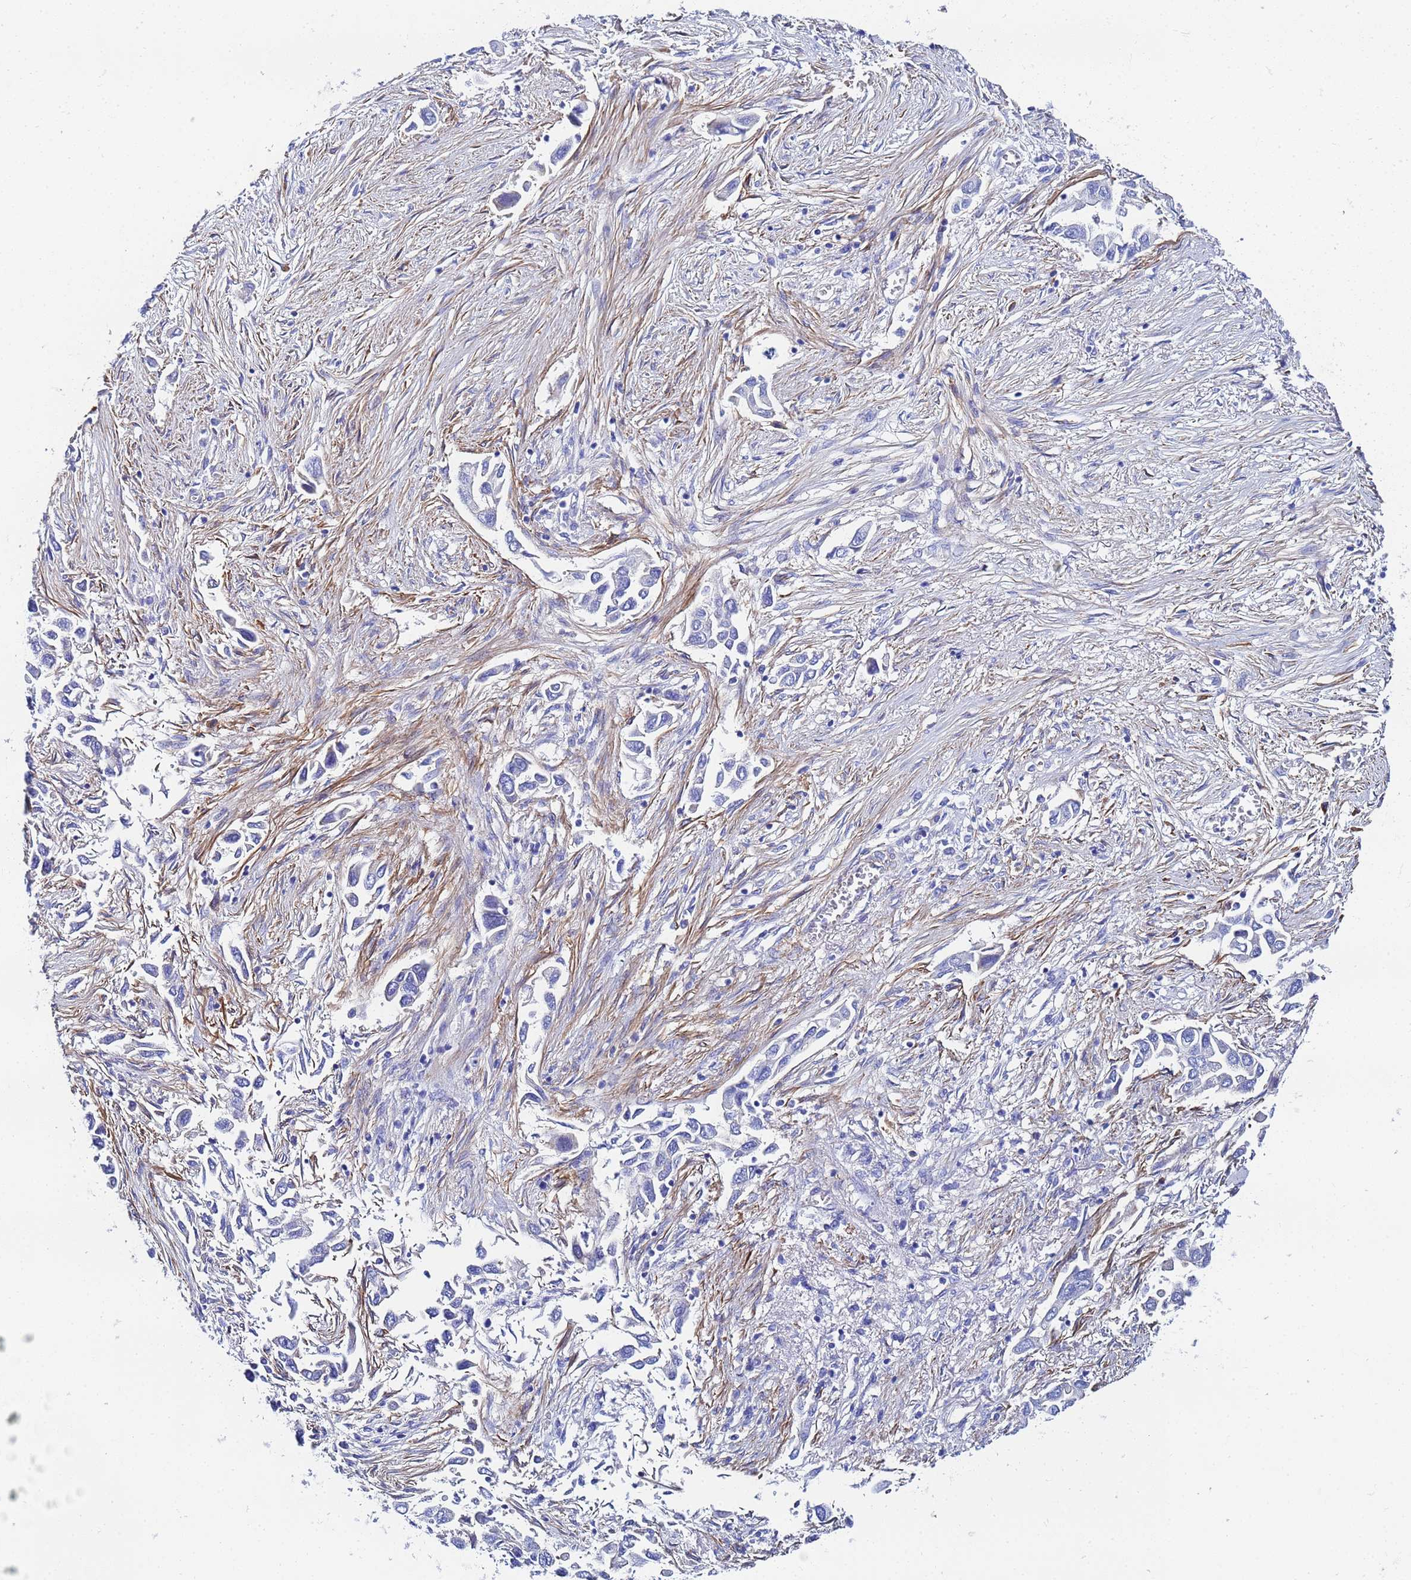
{"staining": {"intensity": "negative", "quantity": "none", "location": "none"}, "tissue": "lung cancer", "cell_type": "Tumor cells", "image_type": "cancer", "snomed": [{"axis": "morphology", "description": "Adenocarcinoma, NOS"}, {"axis": "topography", "description": "Lung"}], "caption": "Immunohistochemistry of lung cancer shows no positivity in tumor cells.", "gene": "RAB39B", "patient": {"sex": "female", "age": 76}}